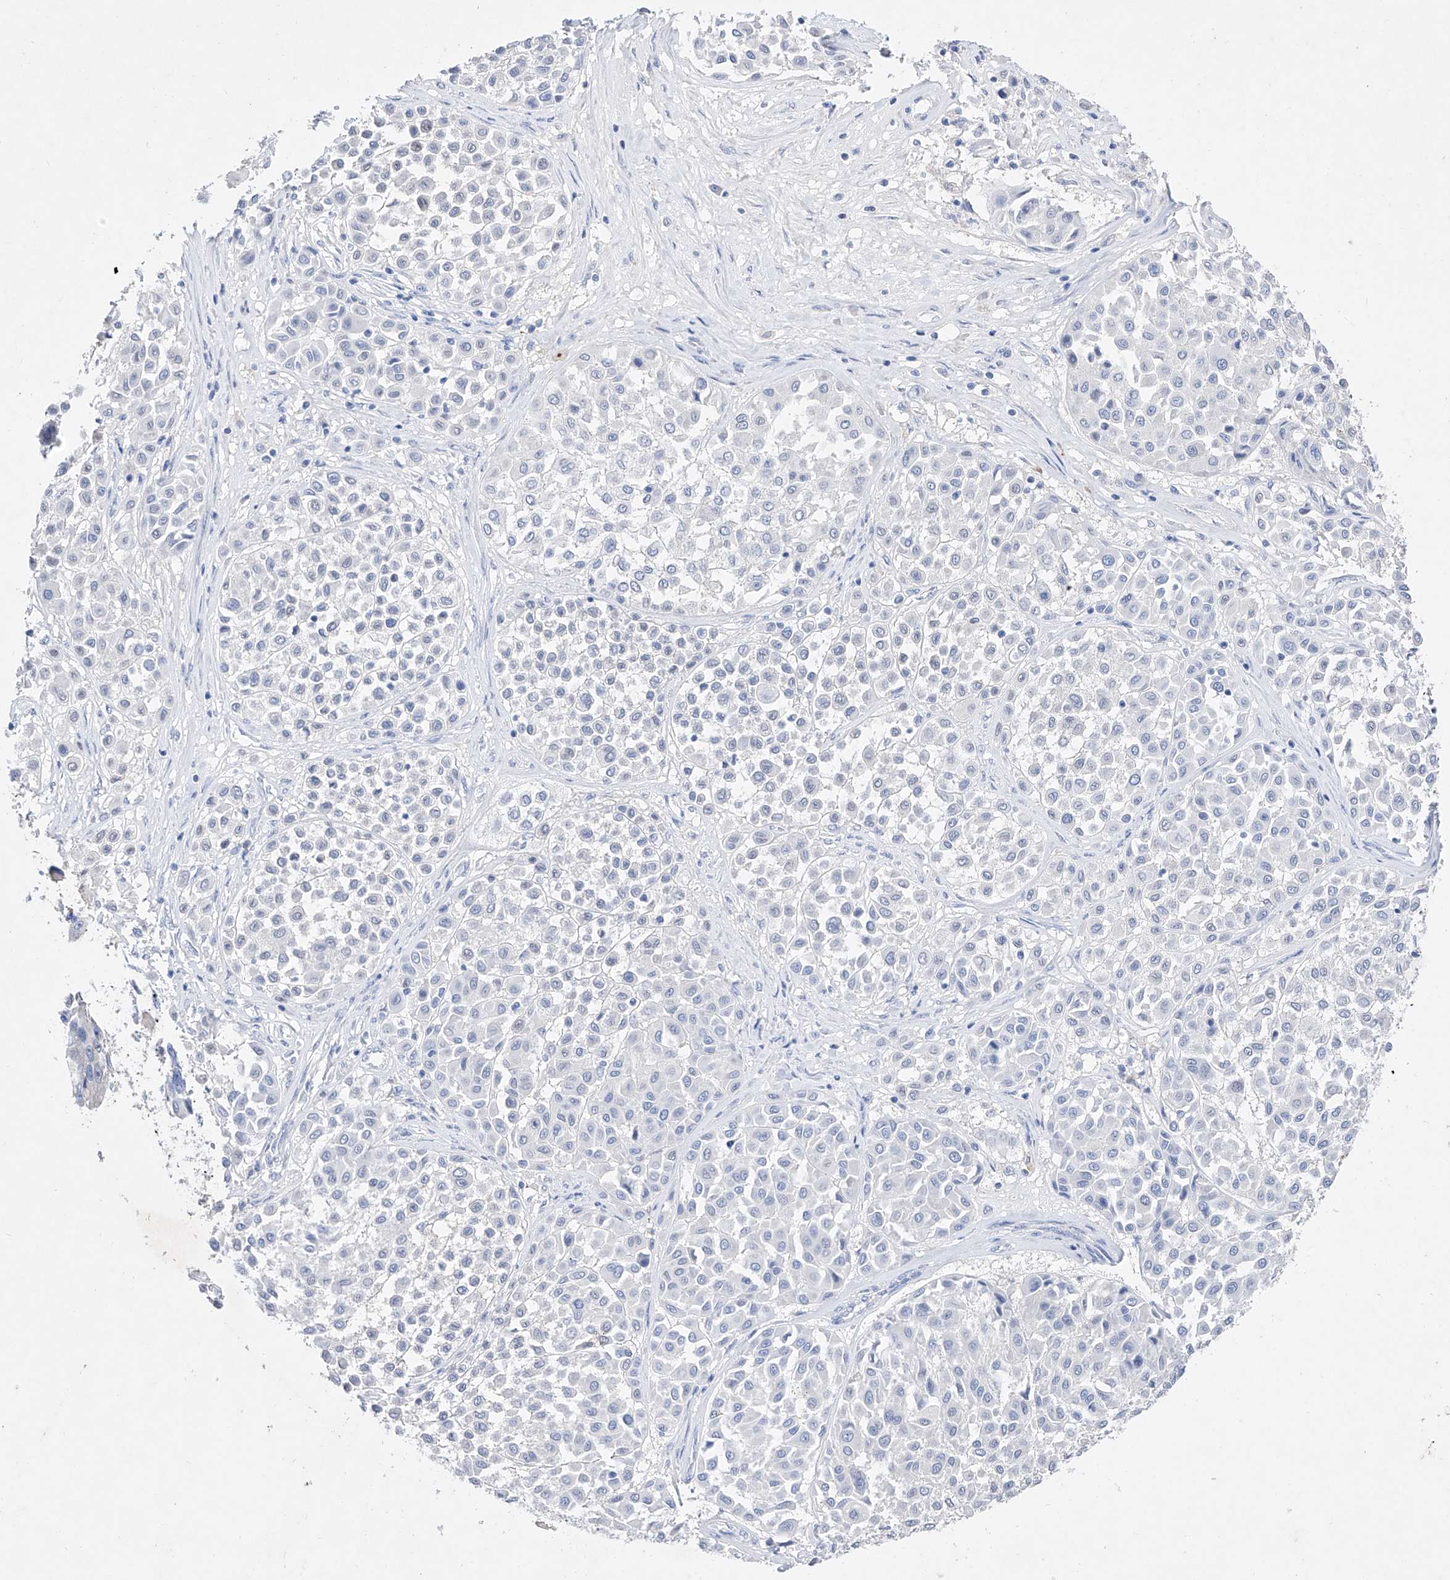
{"staining": {"intensity": "negative", "quantity": "none", "location": "none"}, "tissue": "melanoma", "cell_type": "Tumor cells", "image_type": "cancer", "snomed": [{"axis": "morphology", "description": "Malignant melanoma, Metastatic site"}, {"axis": "topography", "description": "Soft tissue"}], "caption": "The photomicrograph shows no significant positivity in tumor cells of malignant melanoma (metastatic site).", "gene": "TM7SF2", "patient": {"sex": "male", "age": 41}}